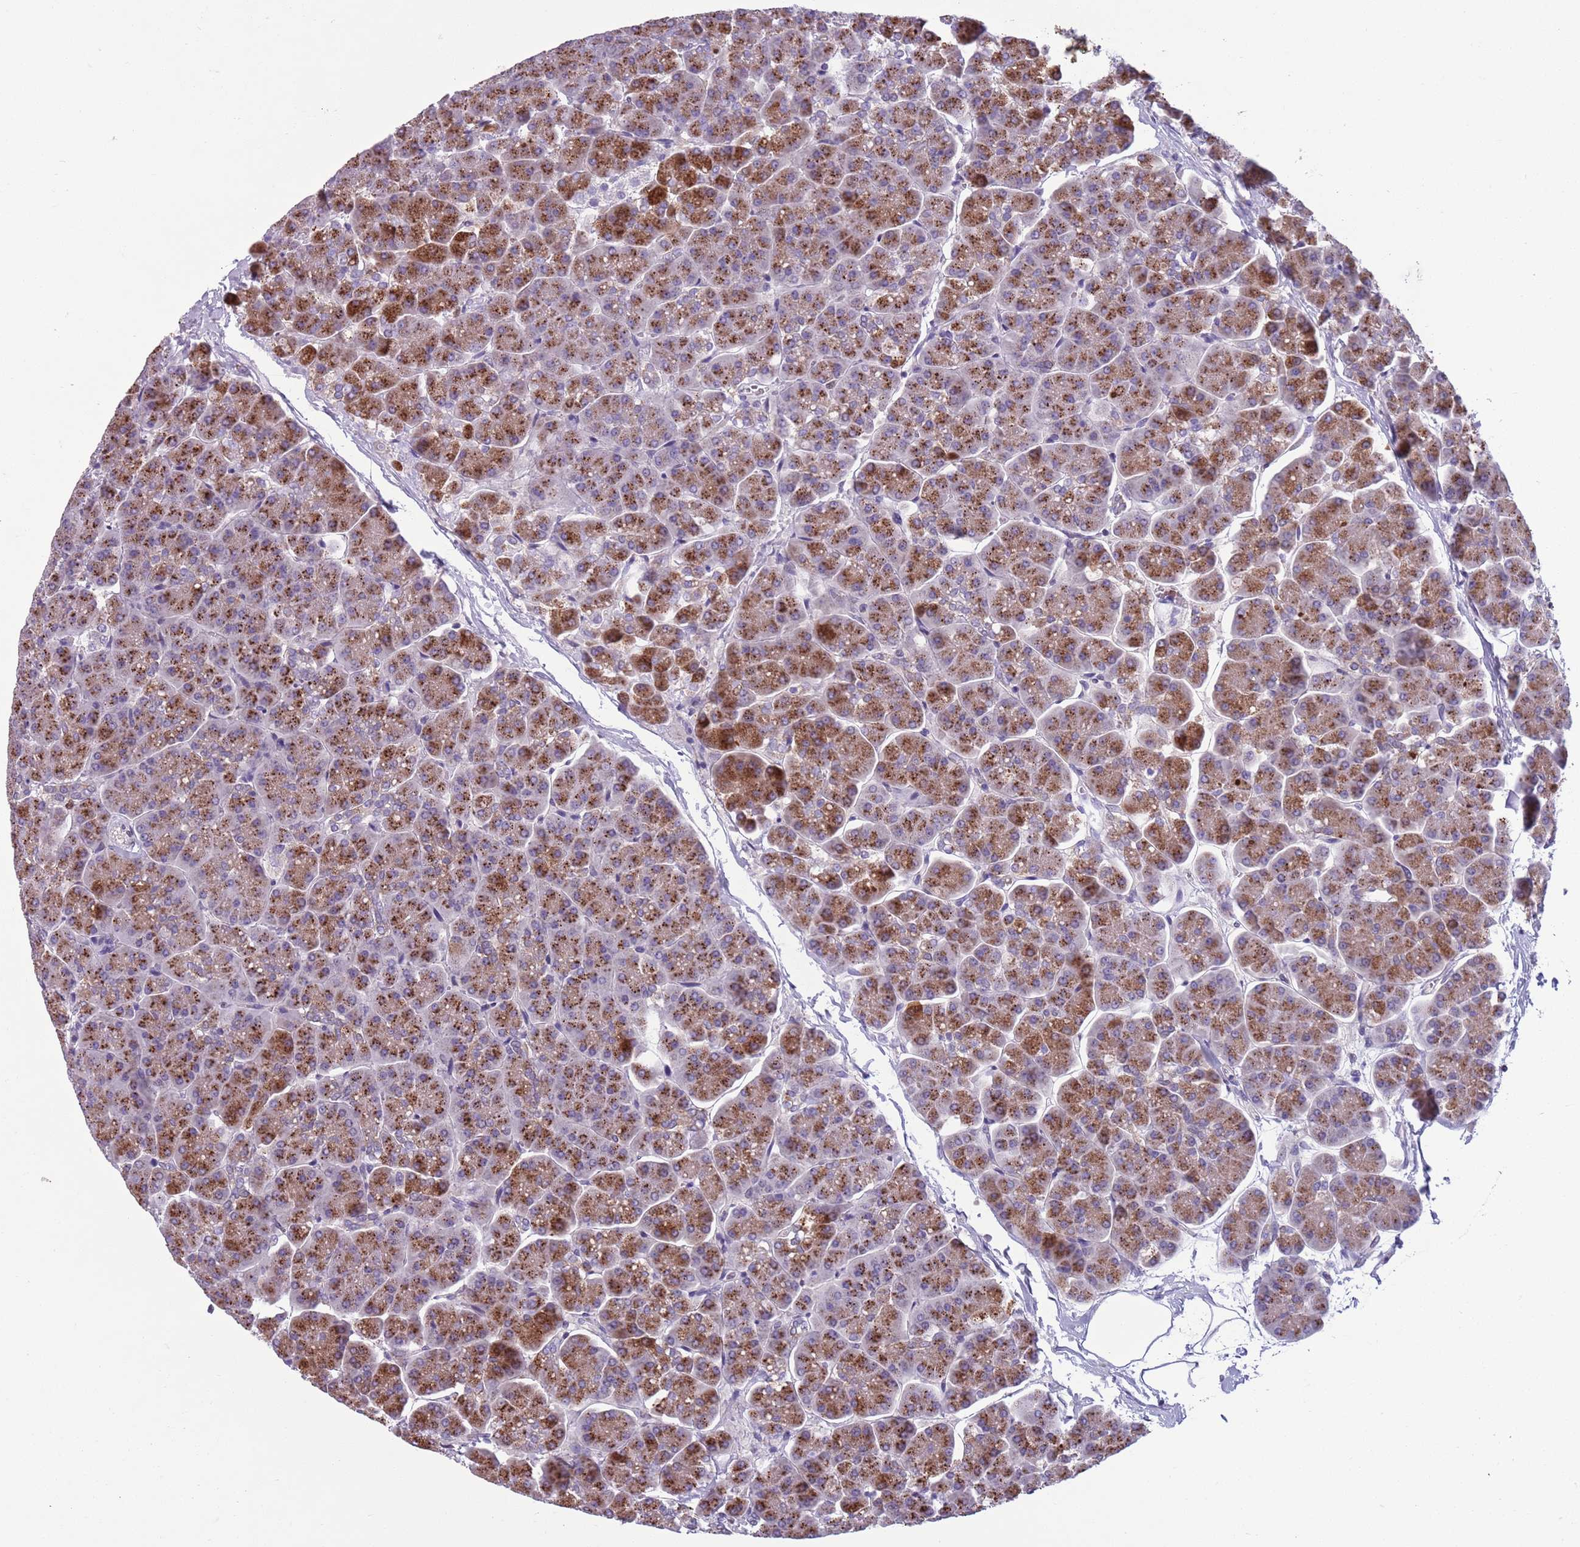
{"staining": {"intensity": "strong", "quantity": ">75%", "location": "cytoplasmic/membranous"}, "tissue": "pancreas", "cell_type": "Exocrine glandular cells", "image_type": "normal", "snomed": [{"axis": "morphology", "description": "Normal tissue, NOS"}, {"axis": "topography", "description": "Pancreas"}, {"axis": "topography", "description": "Peripheral nerve tissue"}], "caption": "DAB immunohistochemical staining of unremarkable human pancreas shows strong cytoplasmic/membranous protein staining in approximately >75% of exocrine glandular cells. The staining is performed using DAB (3,3'-diaminobenzidine) brown chromogen to label protein expression. The nuclei are counter-stained blue using hematoxylin.", "gene": "ADCY7", "patient": {"sex": "male", "age": 54}}